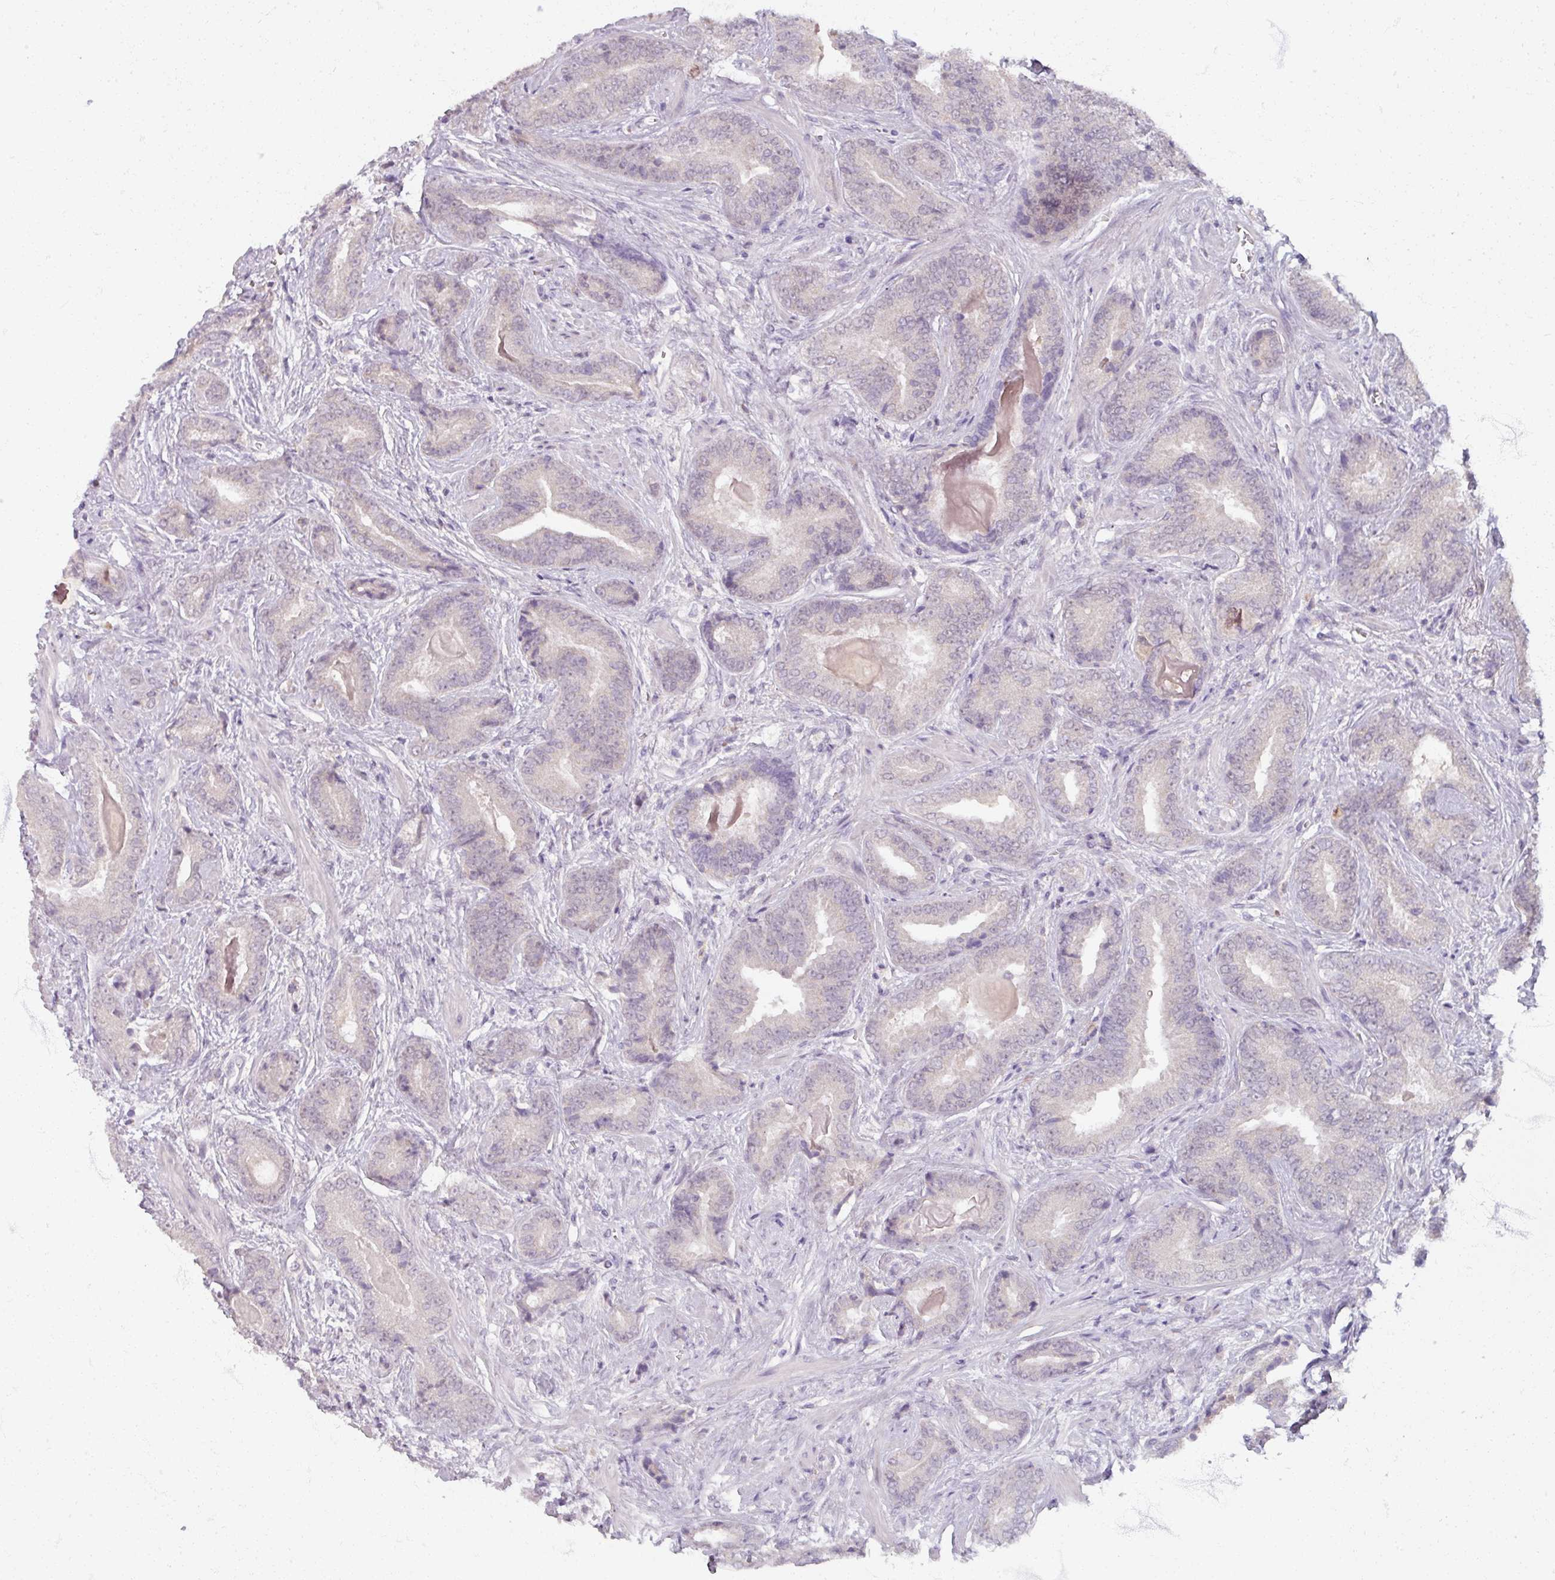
{"staining": {"intensity": "negative", "quantity": "none", "location": "none"}, "tissue": "prostate cancer", "cell_type": "Tumor cells", "image_type": "cancer", "snomed": [{"axis": "morphology", "description": "Adenocarcinoma, Low grade"}, {"axis": "topography", "description": "Prostate"}], "caption": "IHC of prostate low-grade adenocarcinoma exhibits no staining in tumor cells.", "gene": "SOX11", "patient": {"sex": "male", "age": 62}}